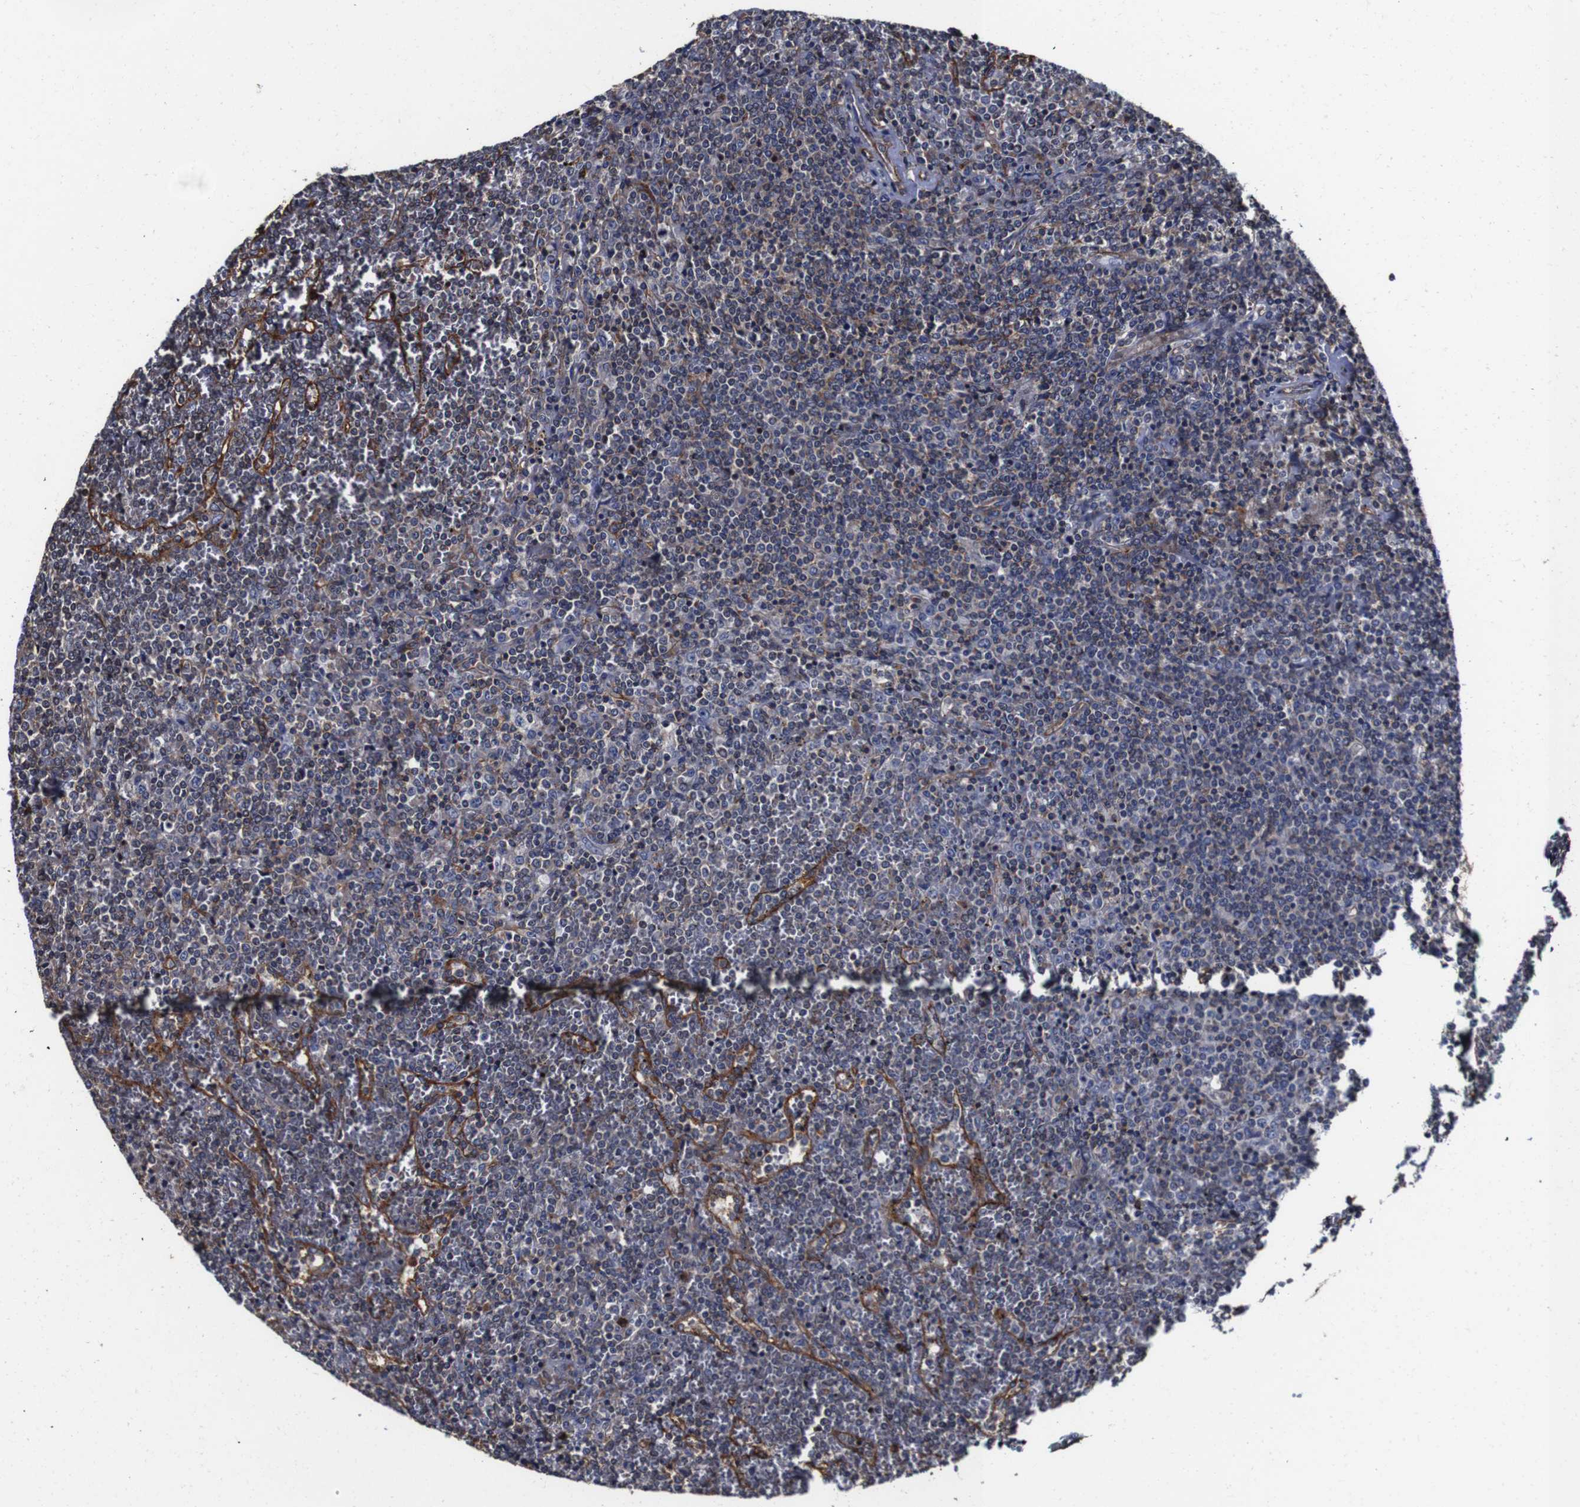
{"staining": {"intensity": "moderate", "quantity": "25%-75%", "location": "cytoplasmic/membranous"}, "tissue": "lymphoma", "cell_type": "Tumor cells", "image_type": "cancer", "snomed": [{"axis": "morphology", "description": "Malignant lymphoma, non-Hodgkin's type, Low grade"}, {"axis": "topography", "description": "Spleen"}], "caption": "This is a micrograph of immunohistochemistry (IHC) staining of low-grade malignant lymphoma, non-Hodgkin's type, which shows moderate staining in the cytoplasmic/membranous of tumor cells.", "gene": "CSF1R", "patient": {"sex": "female", "age": 19}}